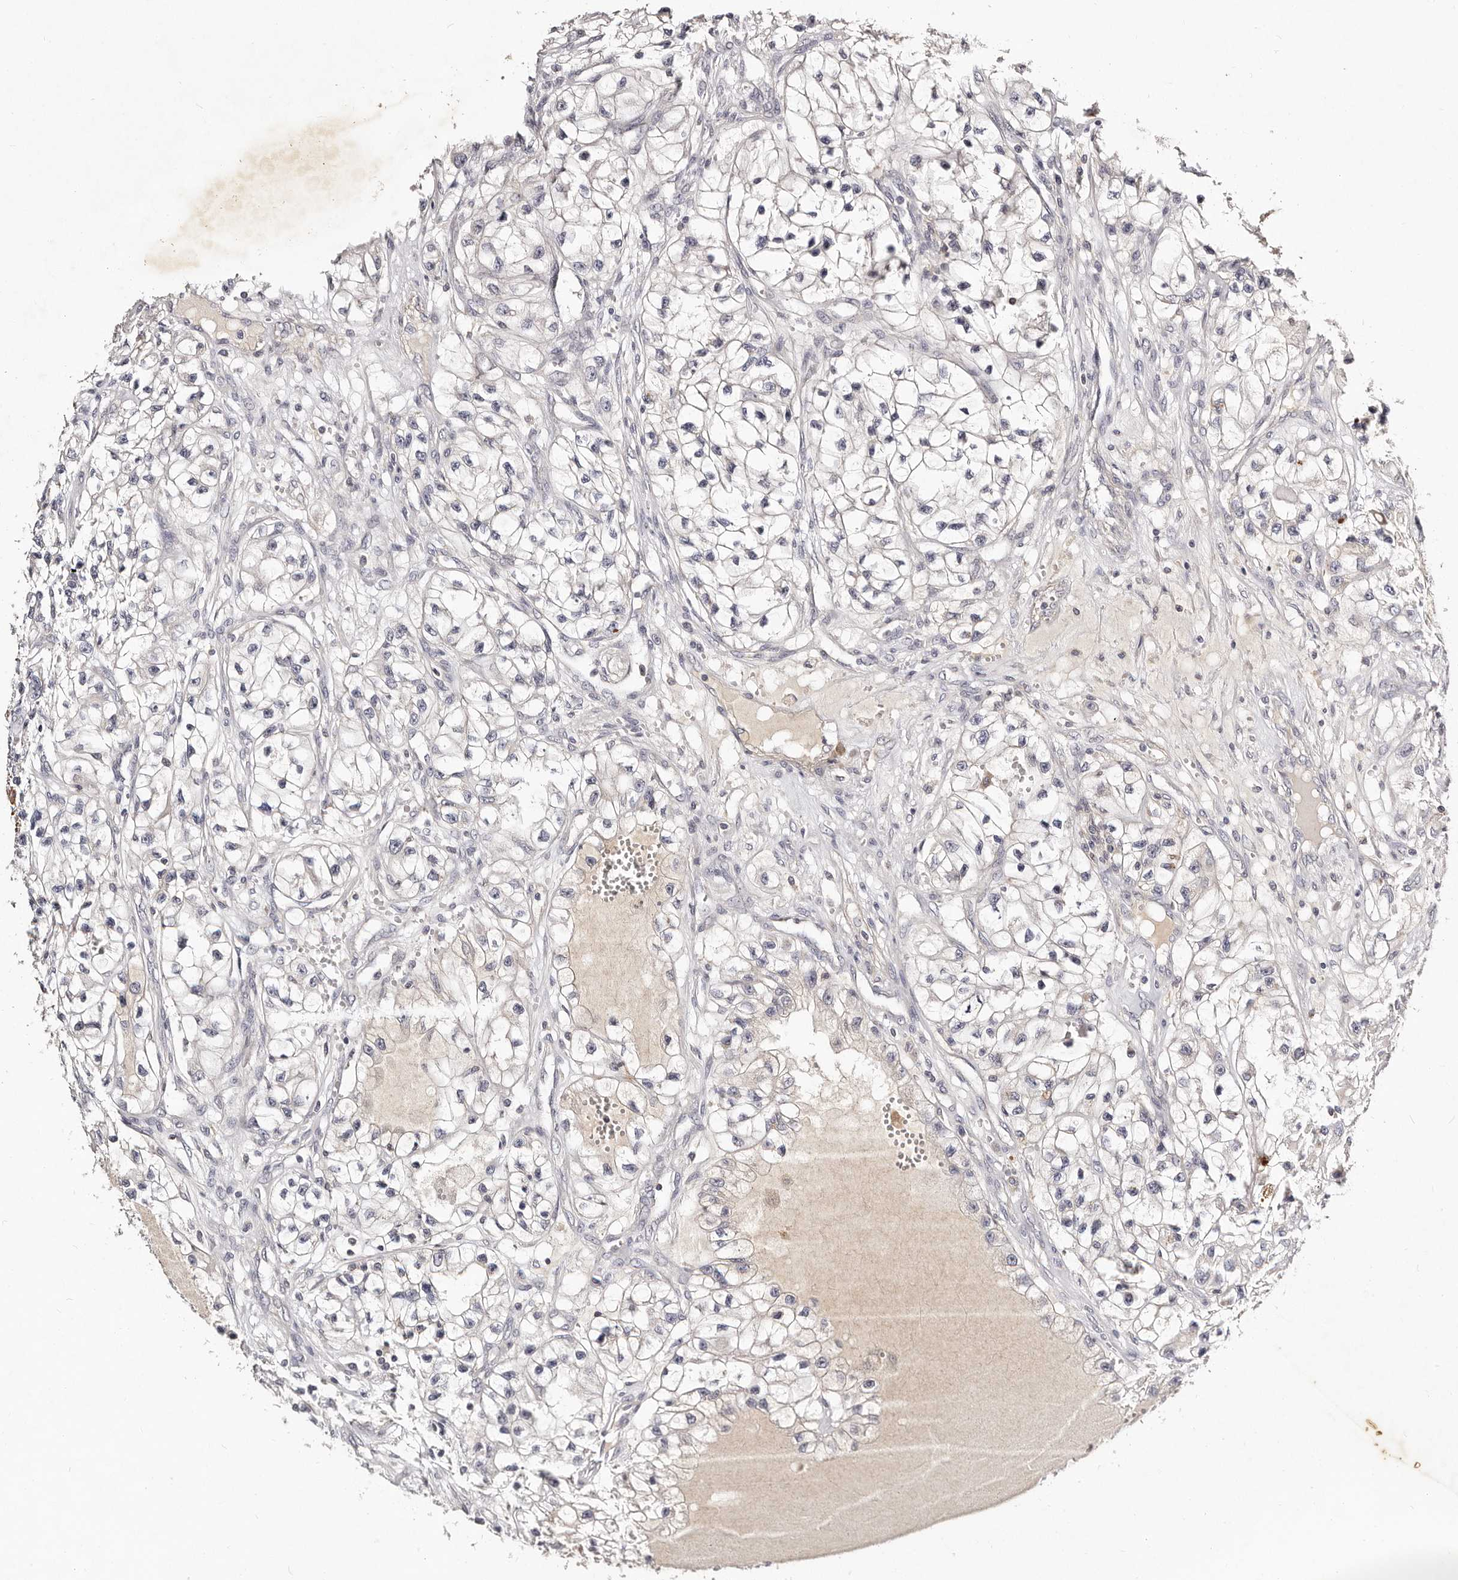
{"staining": {"intensity": "negative", "quantity": "none", "location": "none"}, "tissue": "renal cancer", "cell_type": "Tumor cells", "image_type": "cancer", "snomed": [{"axis": "morphology", "description": "Adenocarcinoma, NOS"}, {"axis": "topography", "description": "Kidney"}], "caption": "A high-resolution histopathology image shows IHC staining of renal cancer (adenocarcinoma), which exhibits no significant positivity in tumor cells. Nuclei are stained in blue.", "gene": "MRPS33", "patient": {"sex": "female", "age": 57}}